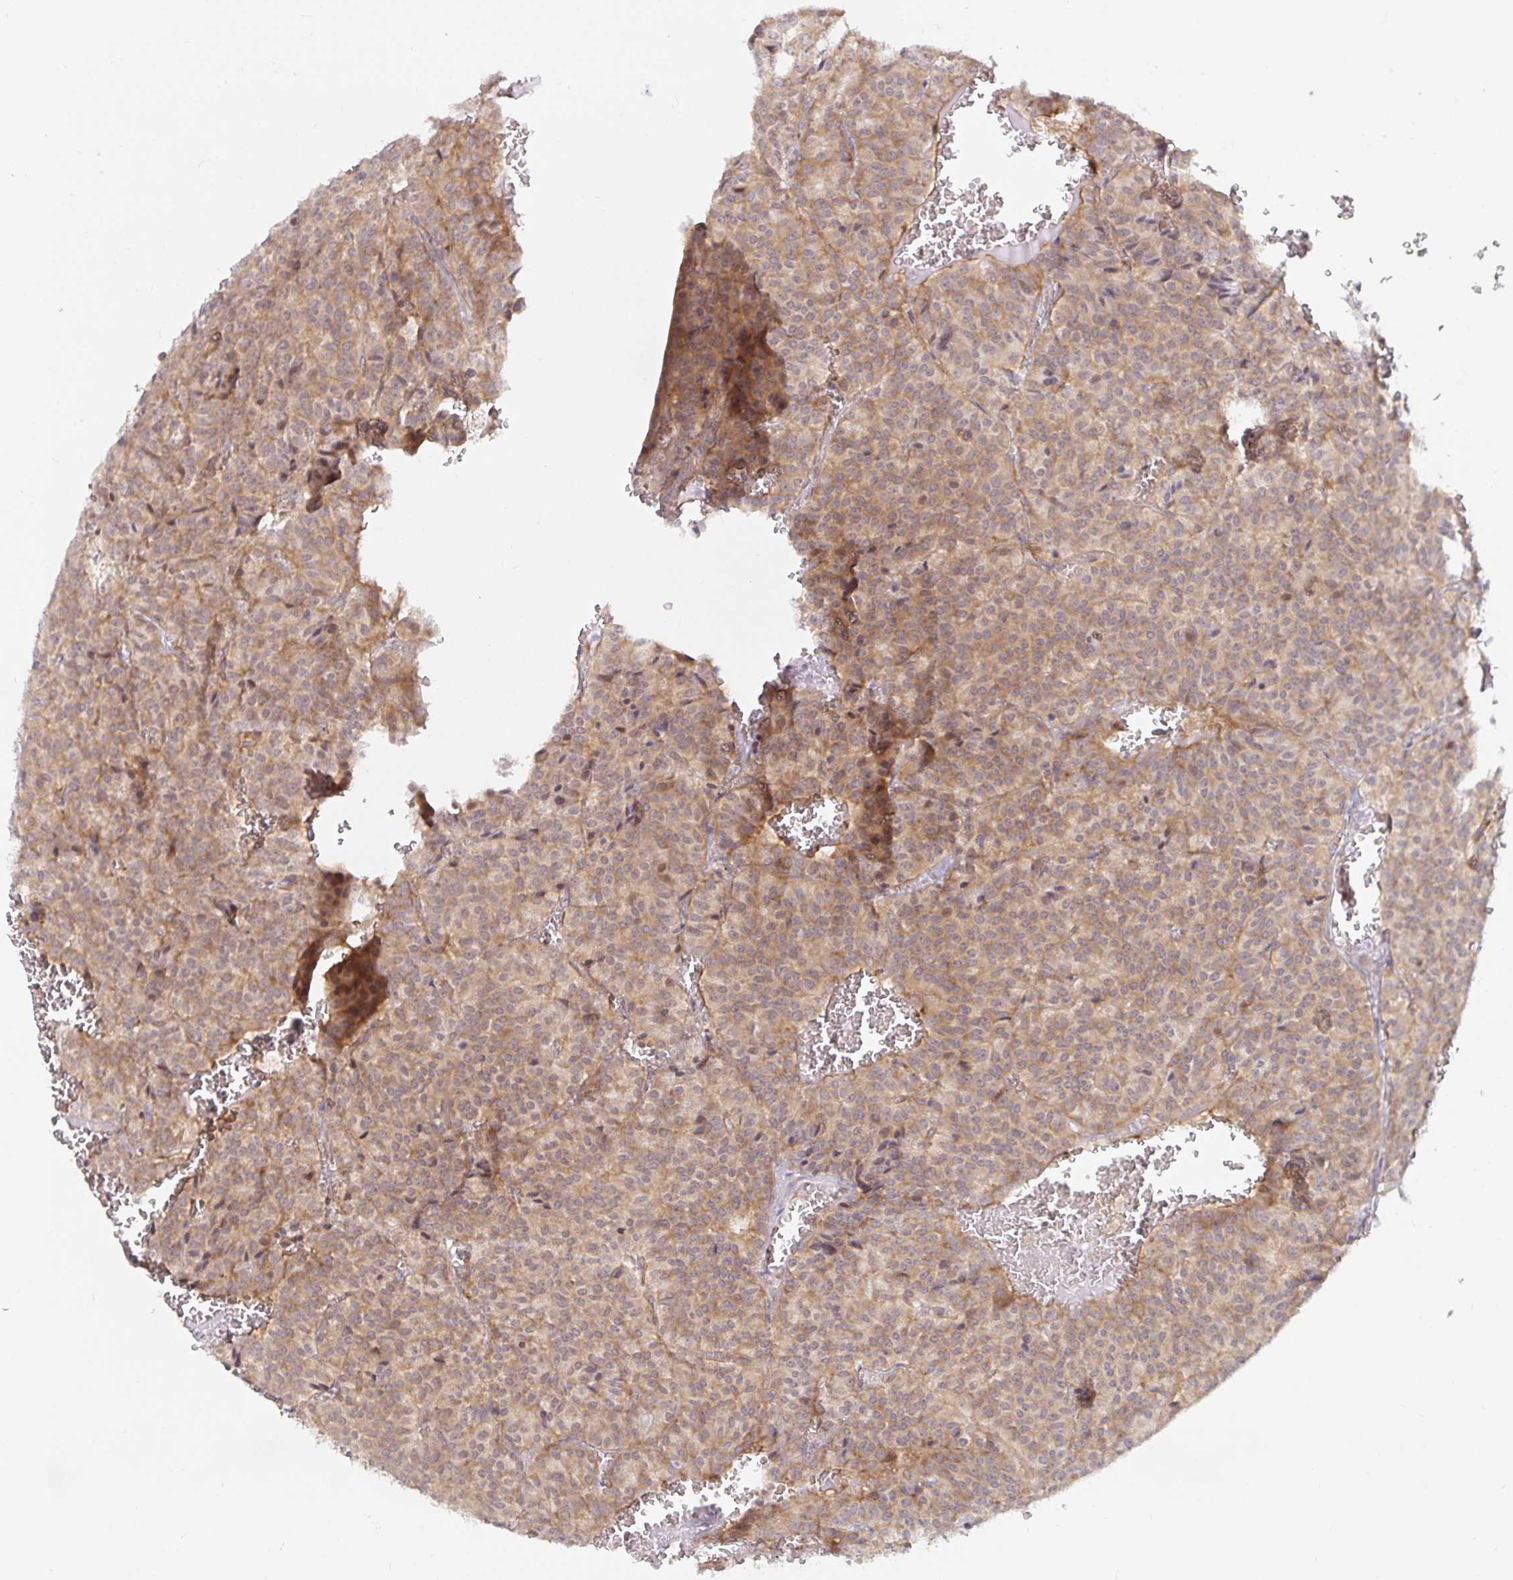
{"staining": {"intensity": "weak", "quantity": ">75%", "location": "cytoplasmic/membranous"}, "tissue": "carcinoid", "cell_type": "Tumor cells", "image_type": "cancer", "snomed": [{"axis": "morphology", "description": "Carcinoid, malignant, NOS"}, {"axis": "topography", "description": "Lung"}], "caption": "A photomicrograph of human carcinoid (malignant) stained for a protein displays weak cytoplasmic/membranous brown staining in tumor cells.", "gene": "LARP1", "patient": {"sex": "male", "age": 70}}